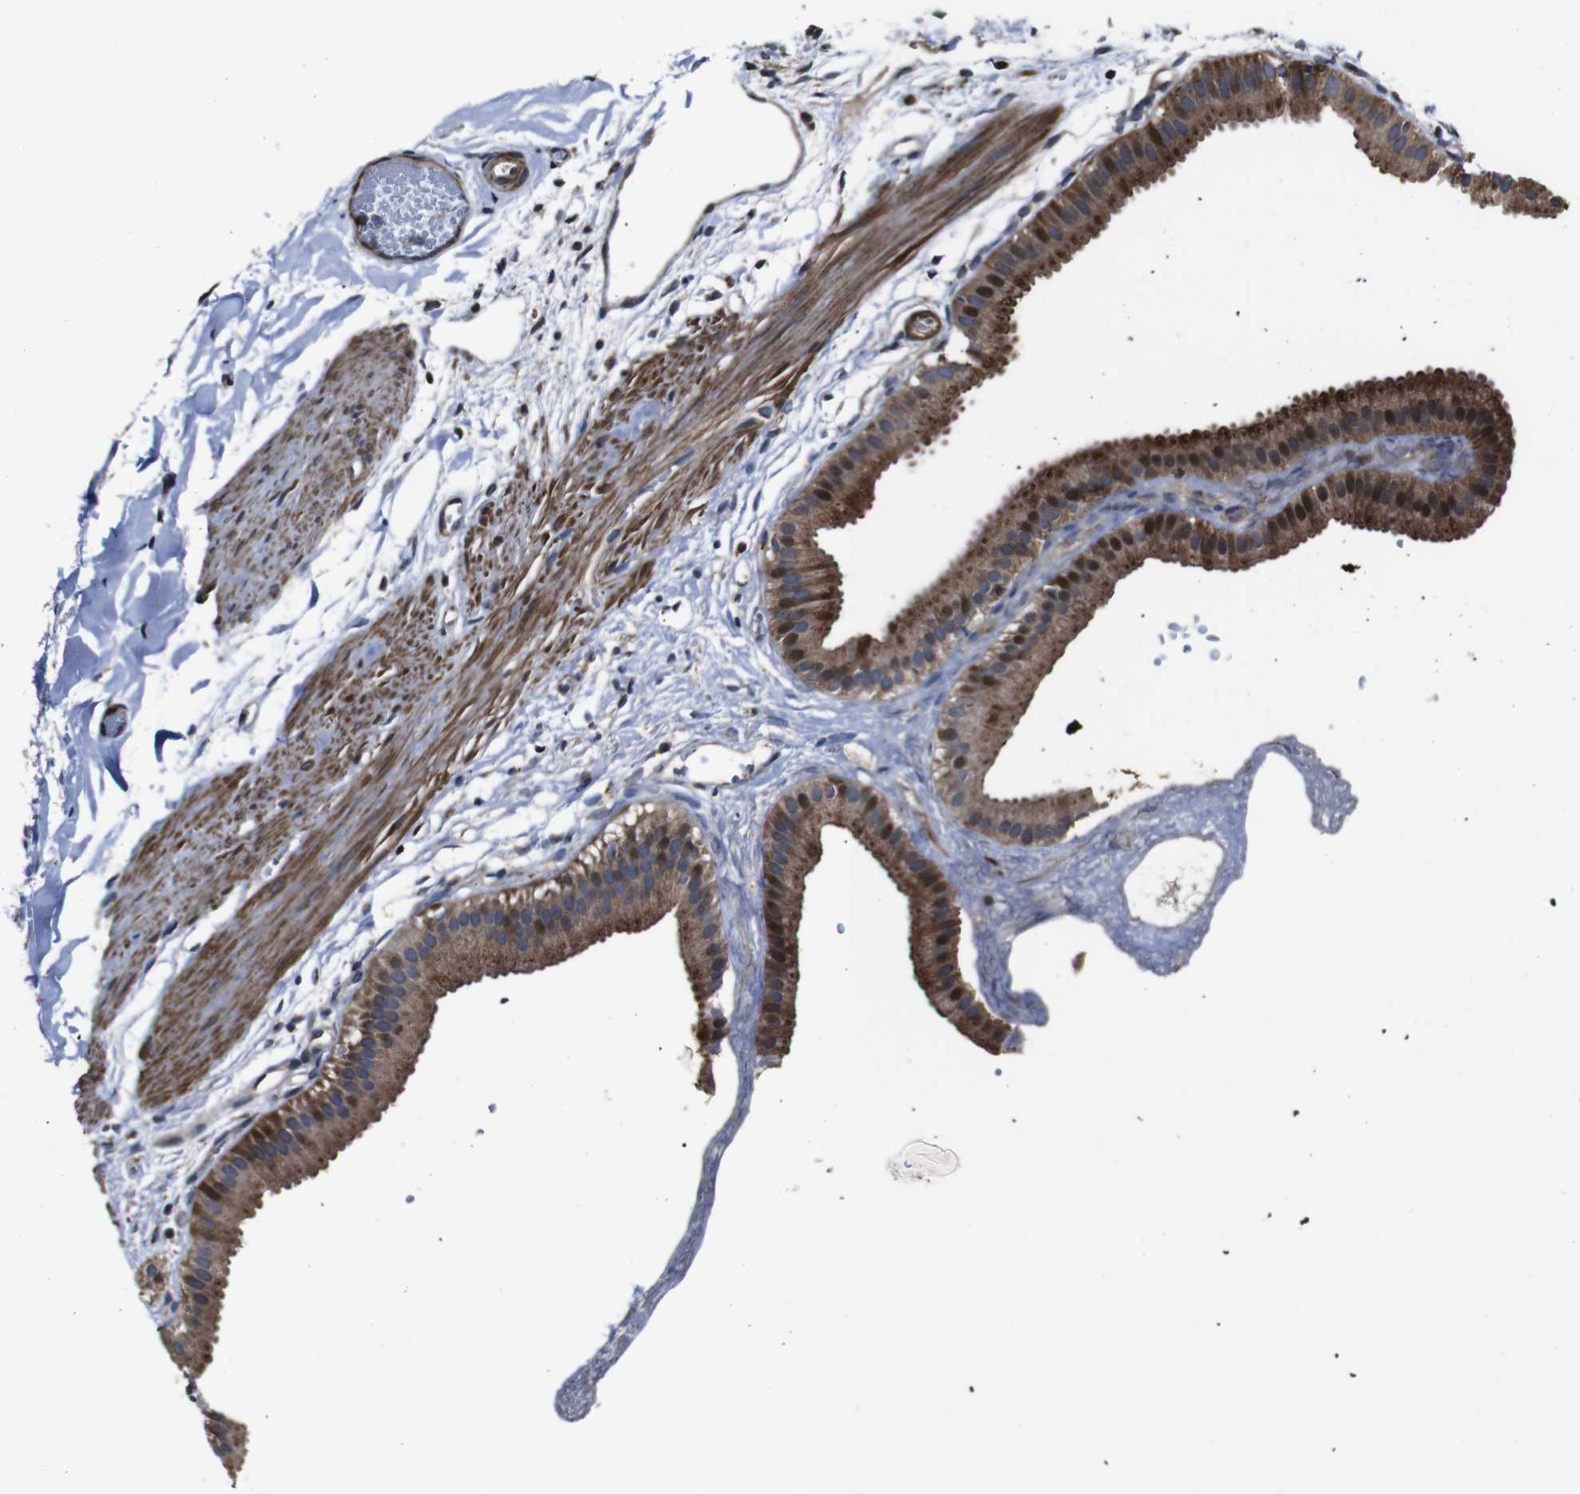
{"staining": {"intensity": "strong", "quantity": ">75%", "location": "cytoplasmic/membranous,nuclear"}, "tissue": "gallbladder", "cell_type": "Glandular cells", "image_type": "normal", "snomed": [{"axis": "morphology", "description": "Normal tissue, NOS"}, {"axis": "topography", "description": "Gallbladder"}], "caption": "Glandular cells demonstrate high levels of strong cytoplasmic/membranous,nuclear positivity in about >75% of cells in unremarkable human gallbladder.", "gene": "SNN", "patient": {"sex": "female", "age": 64}}